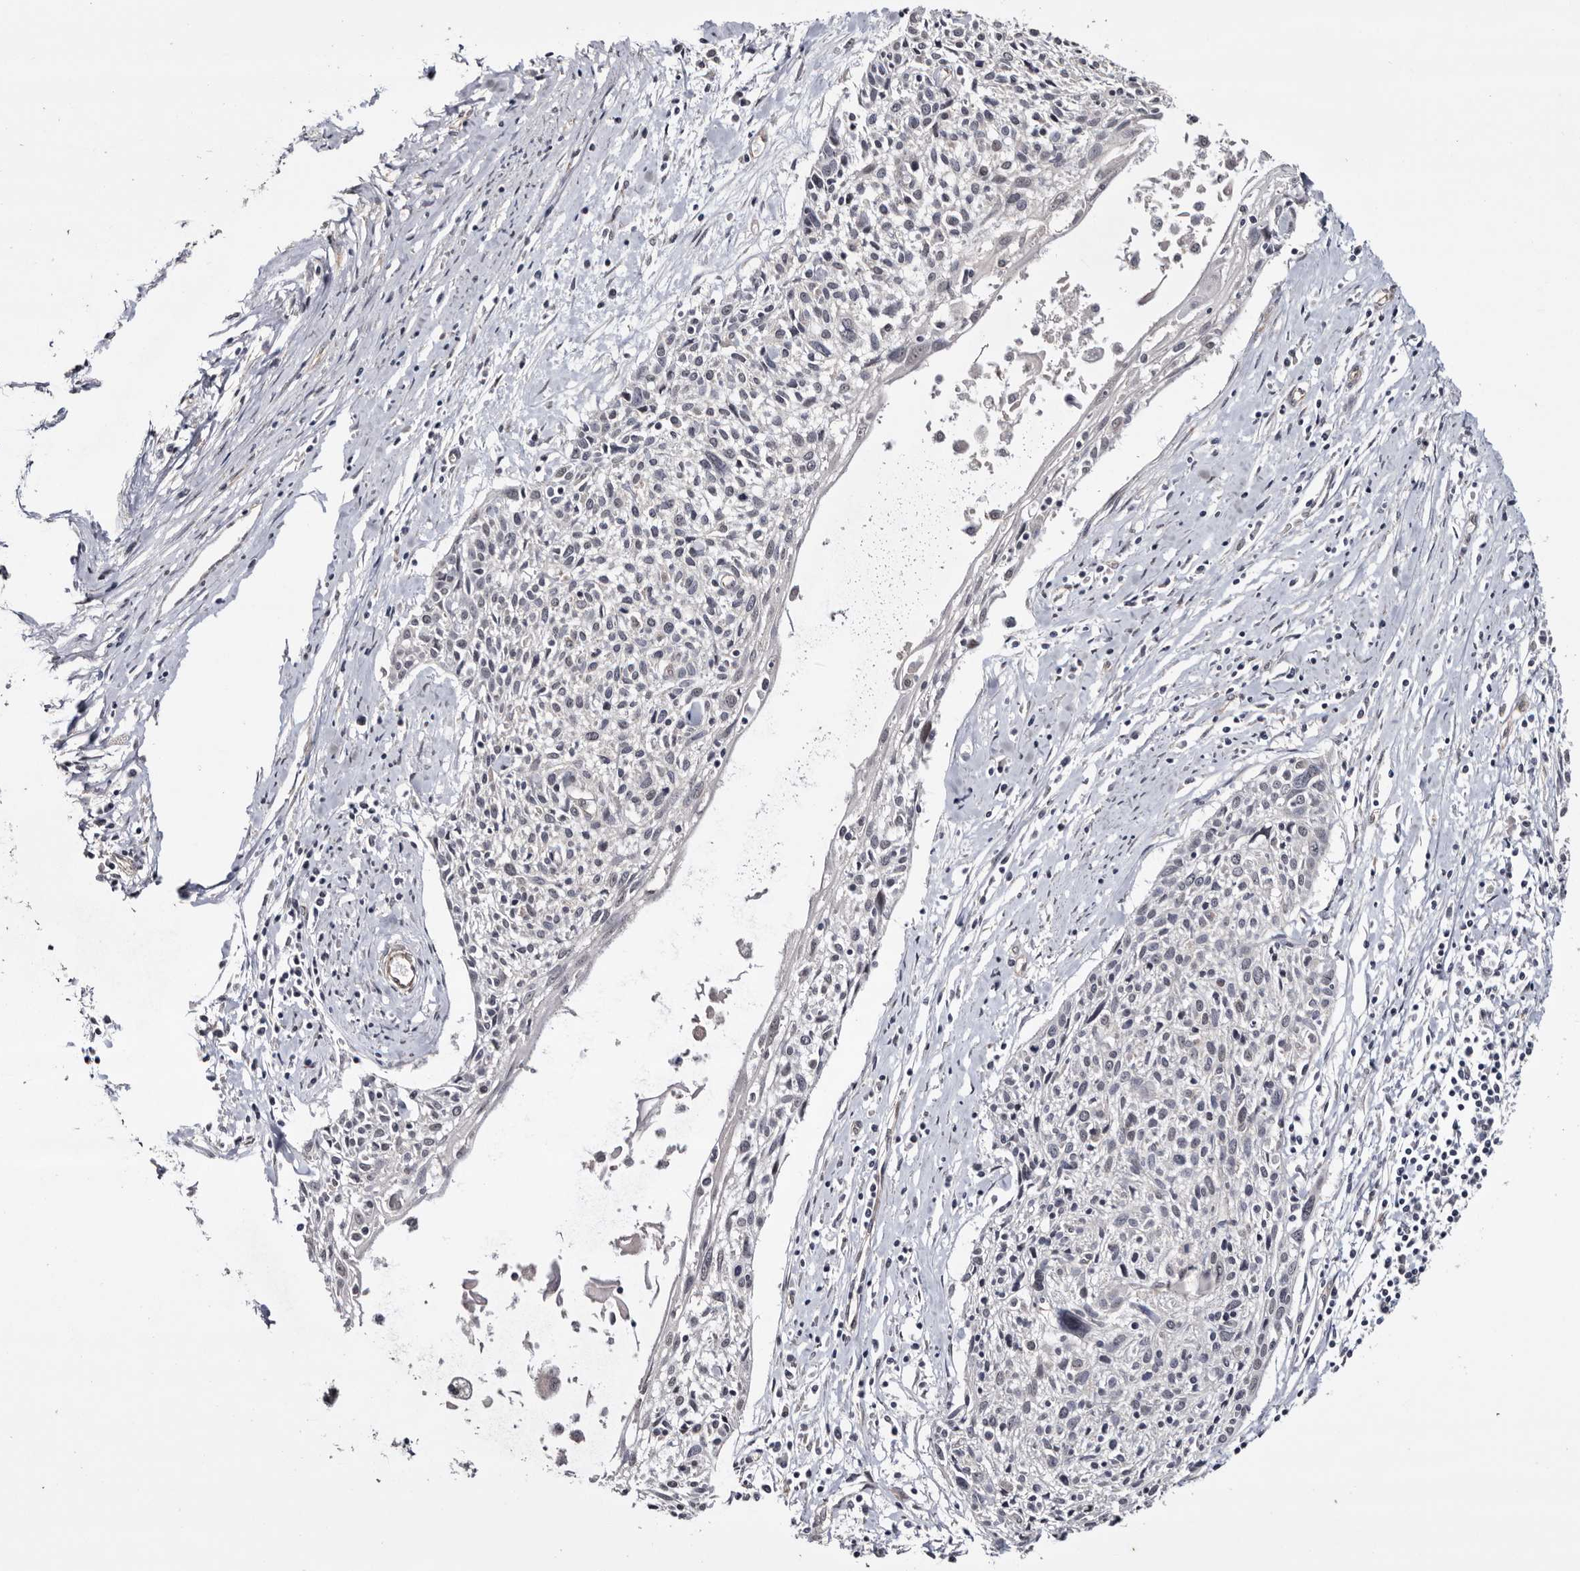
{"staining": {"intensity": "negative", "quantity": "none", "location": "none"}, "tissue": "cervical cancer", "cell_type": "Tumor cells", "image_type": "cancer", "snomed": [{"axis": "morphology", "description": "Squamous cell carcinoma, NOS"}, {"axis": "topography", "description": "Cervix"}], "caption": "Cervical cancer was stained to show a protein in brown. There is no significant expression in tumor cells.", "gene": "ARMCX2", "patient": {"sex": "female", "age": 51}}